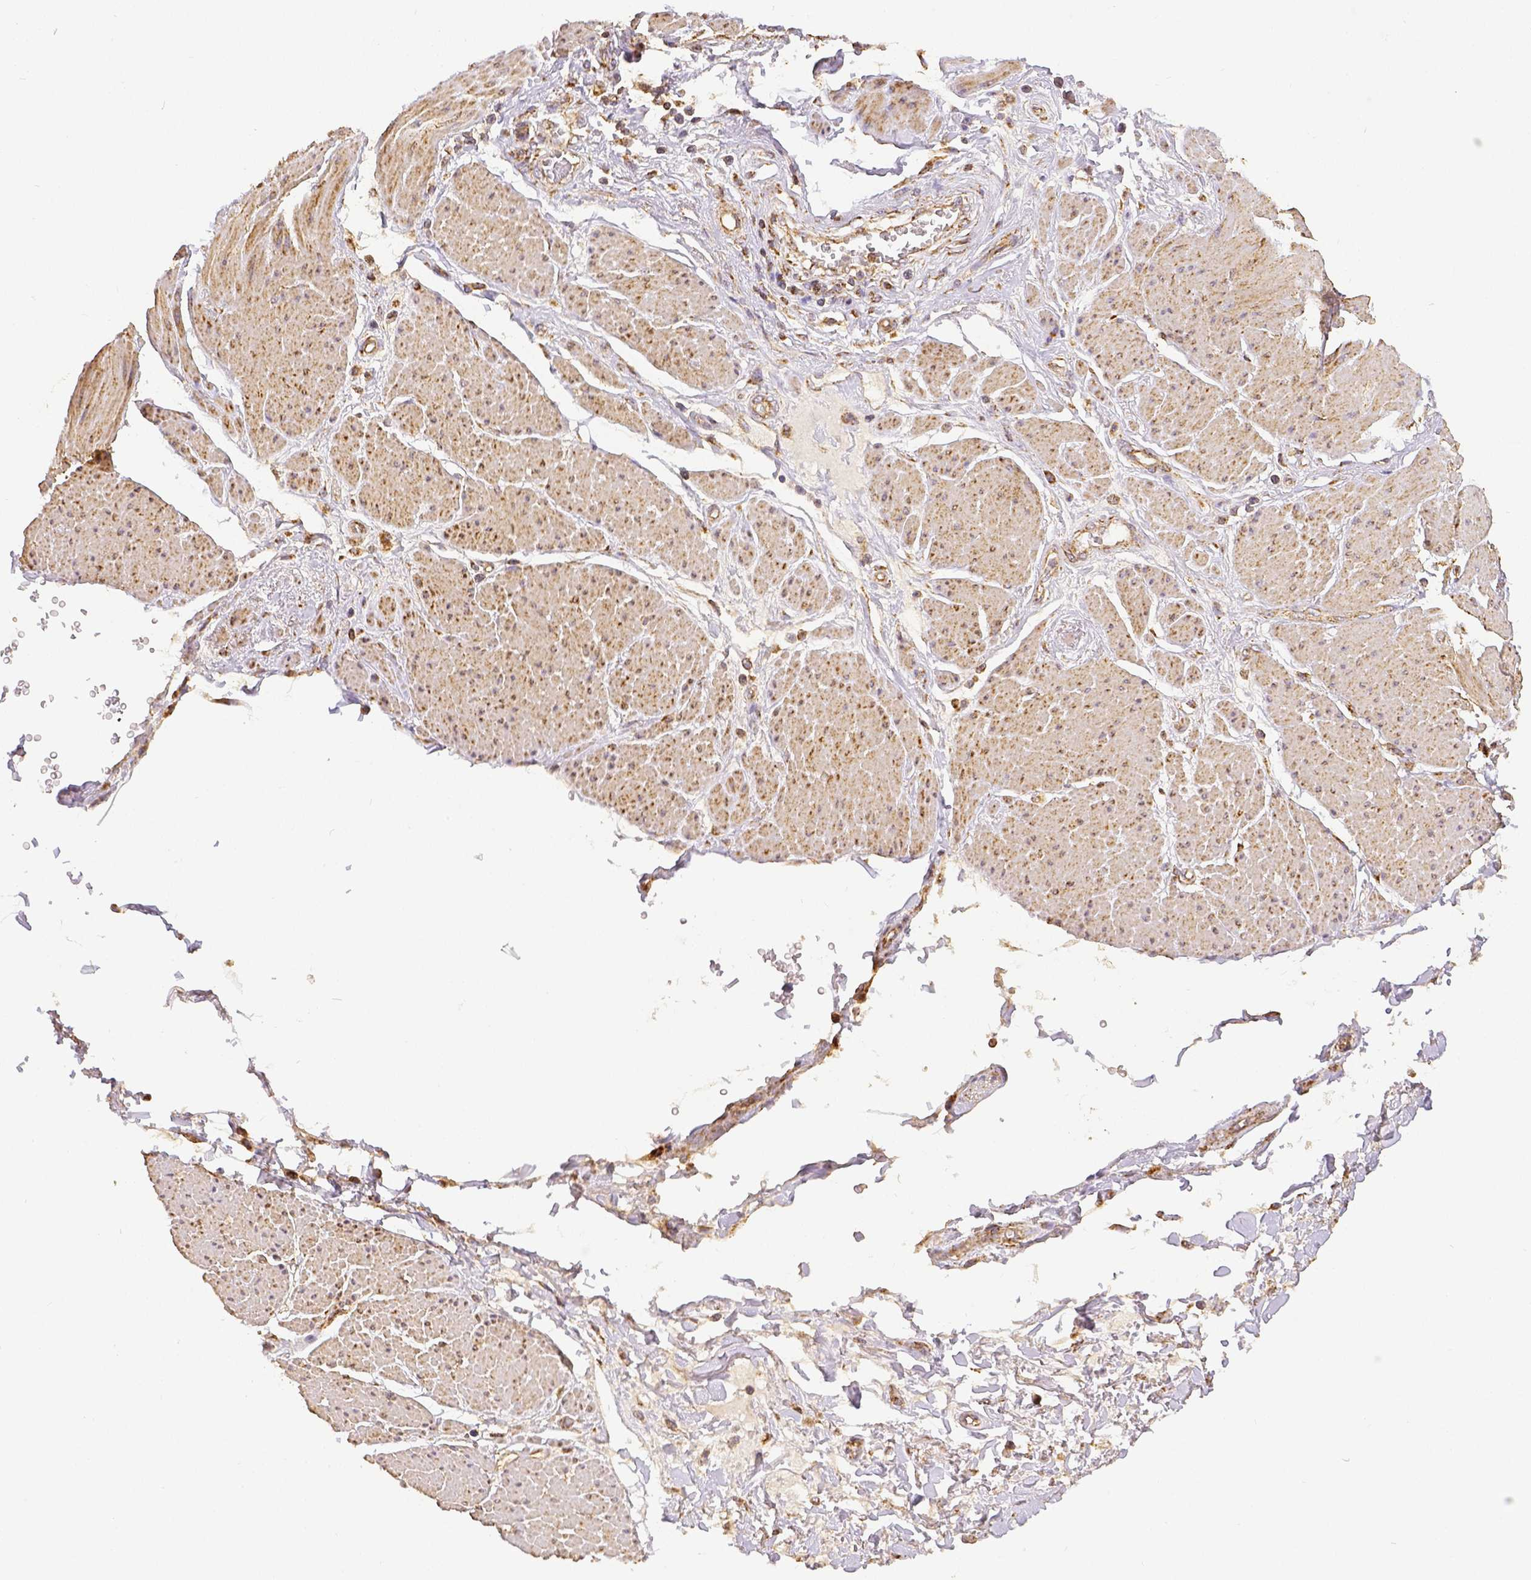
{"staining": {"intensity": "moderate", "quantity": ">75%", "location": "cytoplasmic/membranous"}, "tissue": "soft tissue", "cell_type": "Fibroblasts", "image_type": "normal", "snomed": [{"axis": "morphology", "description": "Normal tissue, NOS"}, {"axis": "topography", "description": "Vagina"}, {"axis": "topography", "description": "Peripheral nerve tissue"}], "caption": "A high-resolution image shows immunohistochemistry (IHC) staining of unremarkable soft tissue, which demonstrates moderate cytoplasmic/membranous staining in approximately >75% of fibroblasts.", "gene": "SDHB", "patient": {"sex": "female", "age": 71}}